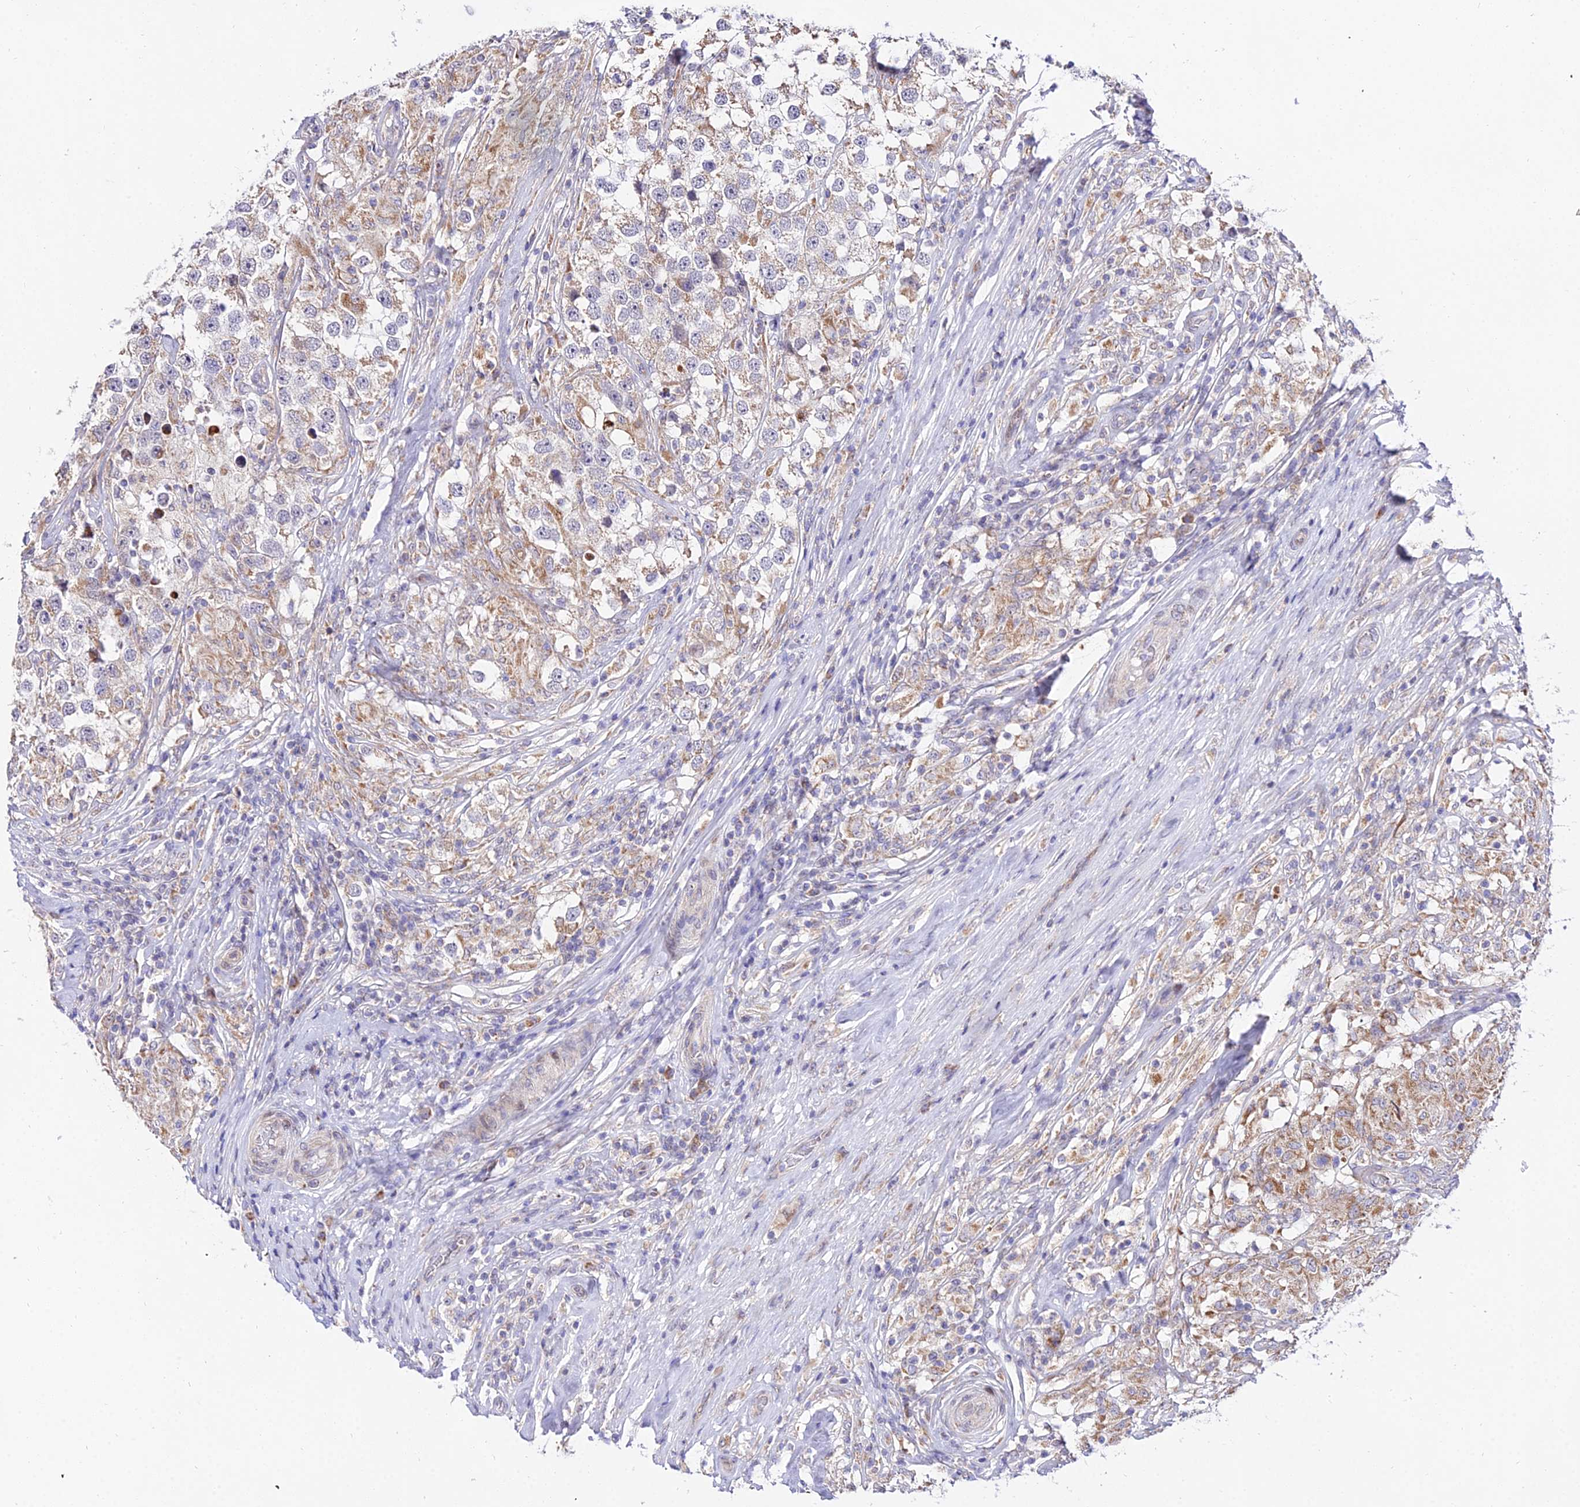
{"staining": {"intensity": "weak", "quantity": ">75%", "location": "cytoplasmic/membranous"}, "tissue": "testis cancer", "cell_type": "Tumor cells", "image_type": "cancer", "snomed": [{"axis": "morphology", "description": "Seminoma, NOS"}, {"axis": "topography", "description": "Testis"}], "caption": "A photomicrograph showing weak cytoplasmic/membranous staining in approximately >75% of tumor cells in testis cancer (seminoma), as visualized by brown immunohistochemical staining.", "gene": "ATP5PB", "patient": {"sex": "male", "age": 46}}